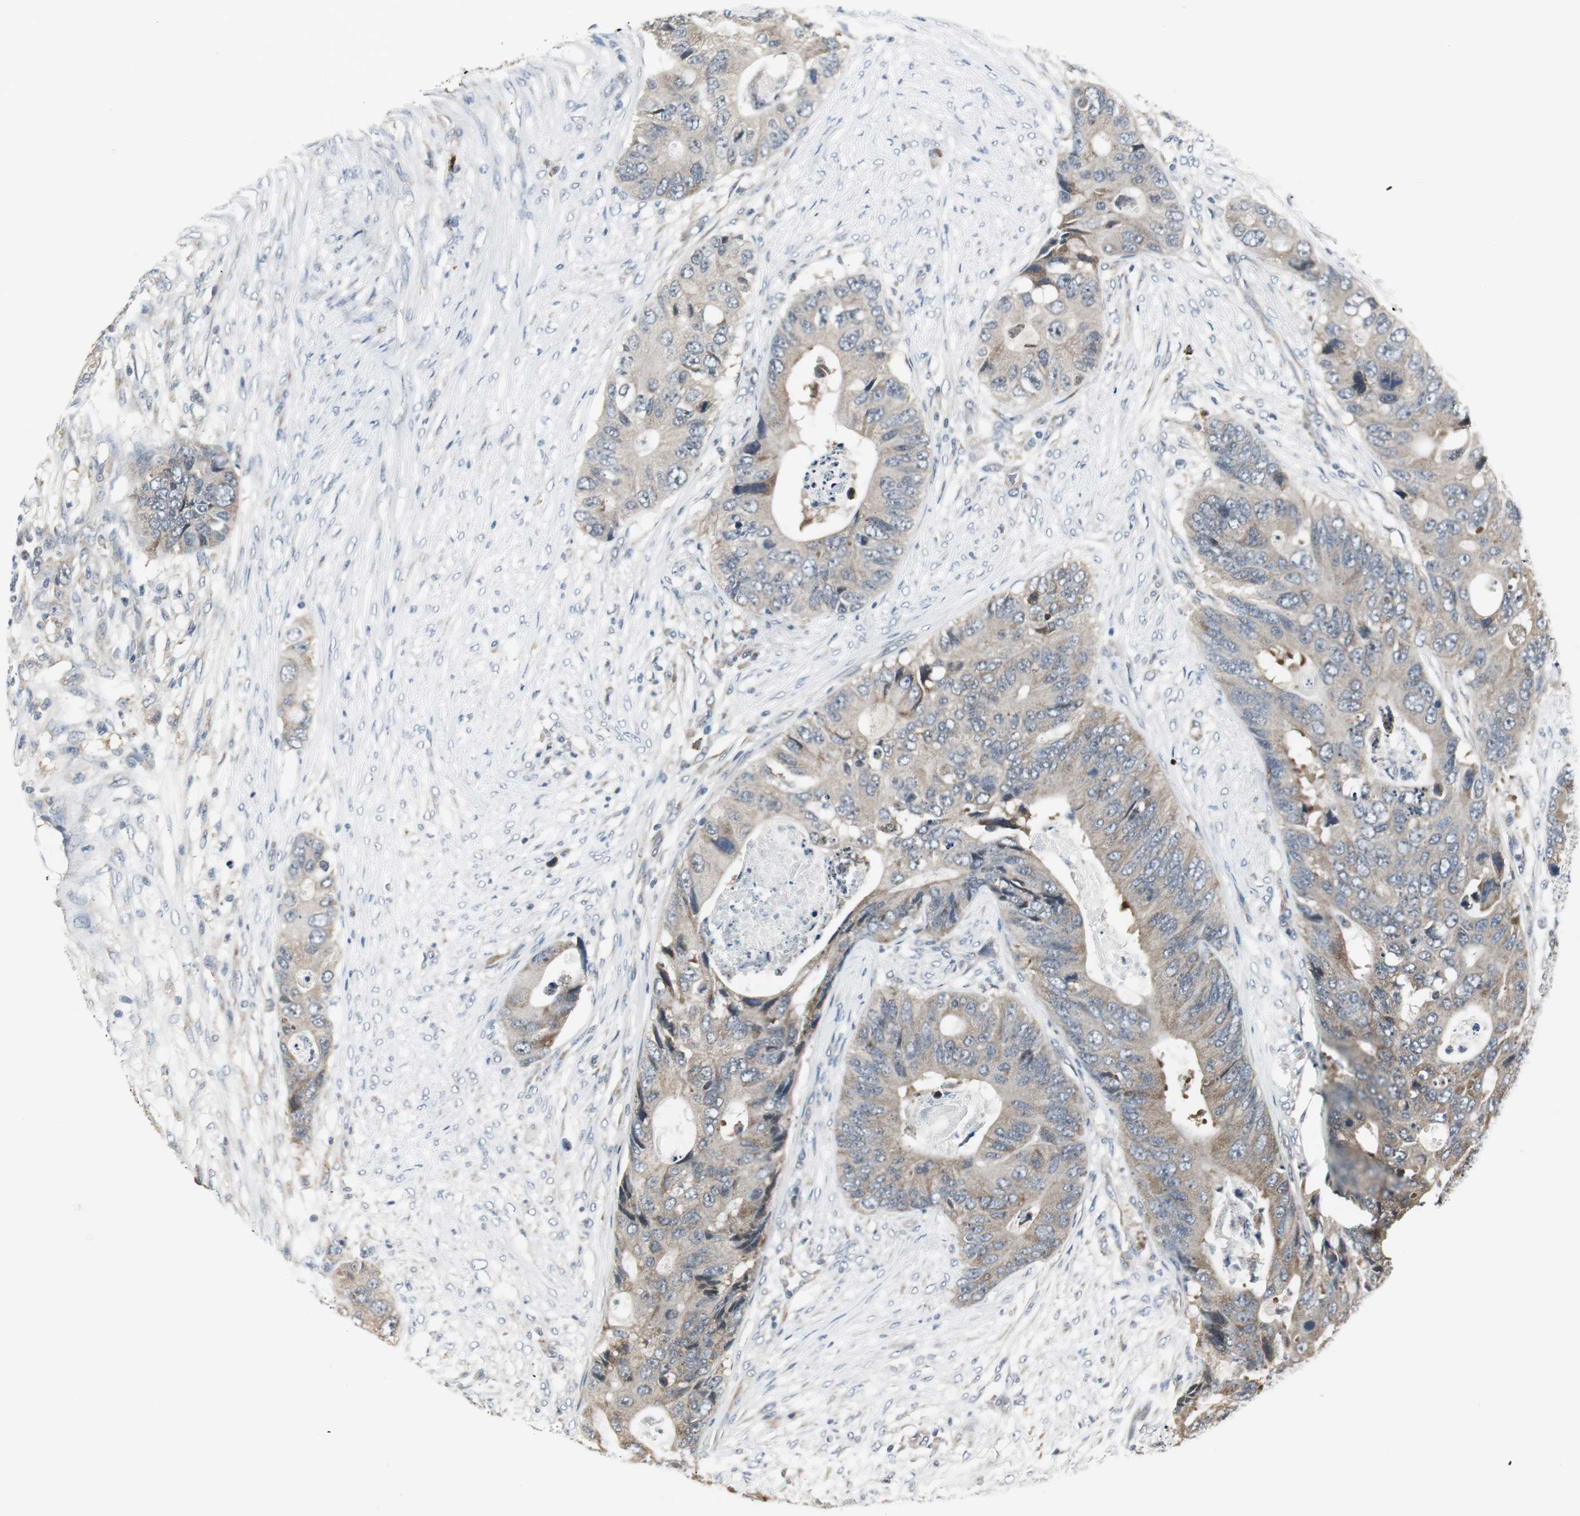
{"staining": {"intensity": "weak", "quantity": ">75%", "location": "cytoplasmic/membranous"}, "tissue": "colorectal cancer", "cell_type": "Tumor cells", "image_type": "cancer", "snomed": [{"axis": "morphology", "description": "Adenocarcinoma, NOS"}, {"axis": "topography", "description": "Colon"}], "caption": "Weak cytoplasmic/membranous staining for a protein is present in approximately >75% of tumor cells of colorectal cancer using IHC.", "gene": "CCT5", "patient": {"sex": "male", "age": 71}}